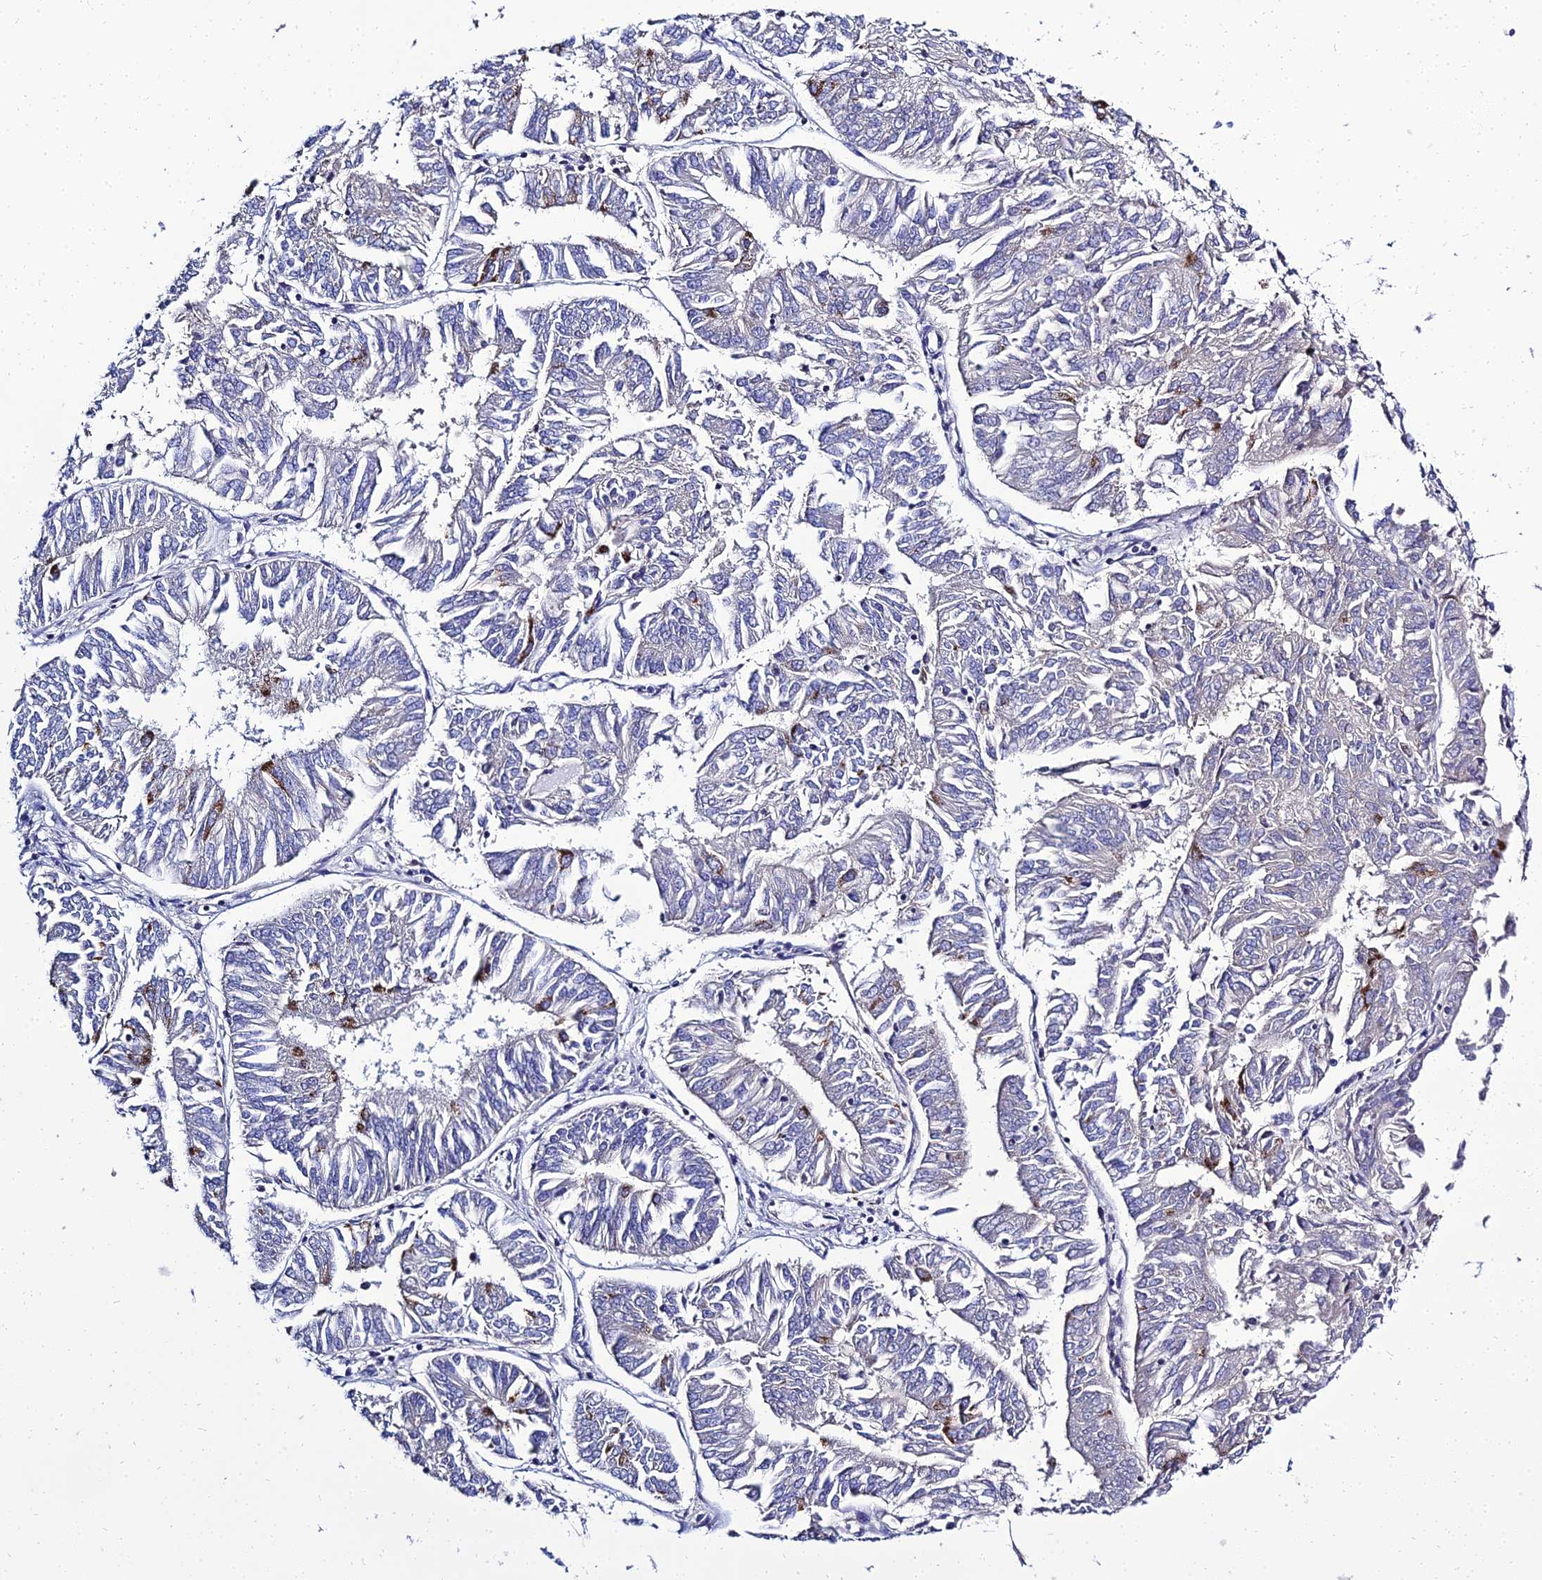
{"staining": {"intensity": "moderate", "quantity": "<25%", "location": "cytoplasmic/membranous"}, "tissue": "endometrial cancer", "cell_type": "Tumor cells", "image_type": "cancer", "snomed": [{"axis": "morphology", "description": "Adenocarcinoma, NOS"}, {"axis": "topography", "description": "Endometrium"}], "caption": "Immunohistochemistry staining of endometrial adenocarcinoma, which exhibits low levels of moderate cytoplasmic/membranous expression in about <25% of tumor cells indicating moderate cytoplasmic/membranous protein expression. The staining was performed using DAB (brown) for protein detection and nuclei were counterstained in hematoxylin (blue).", "gene": "NPY", "patient": {"sex": "female", "age": 58}}